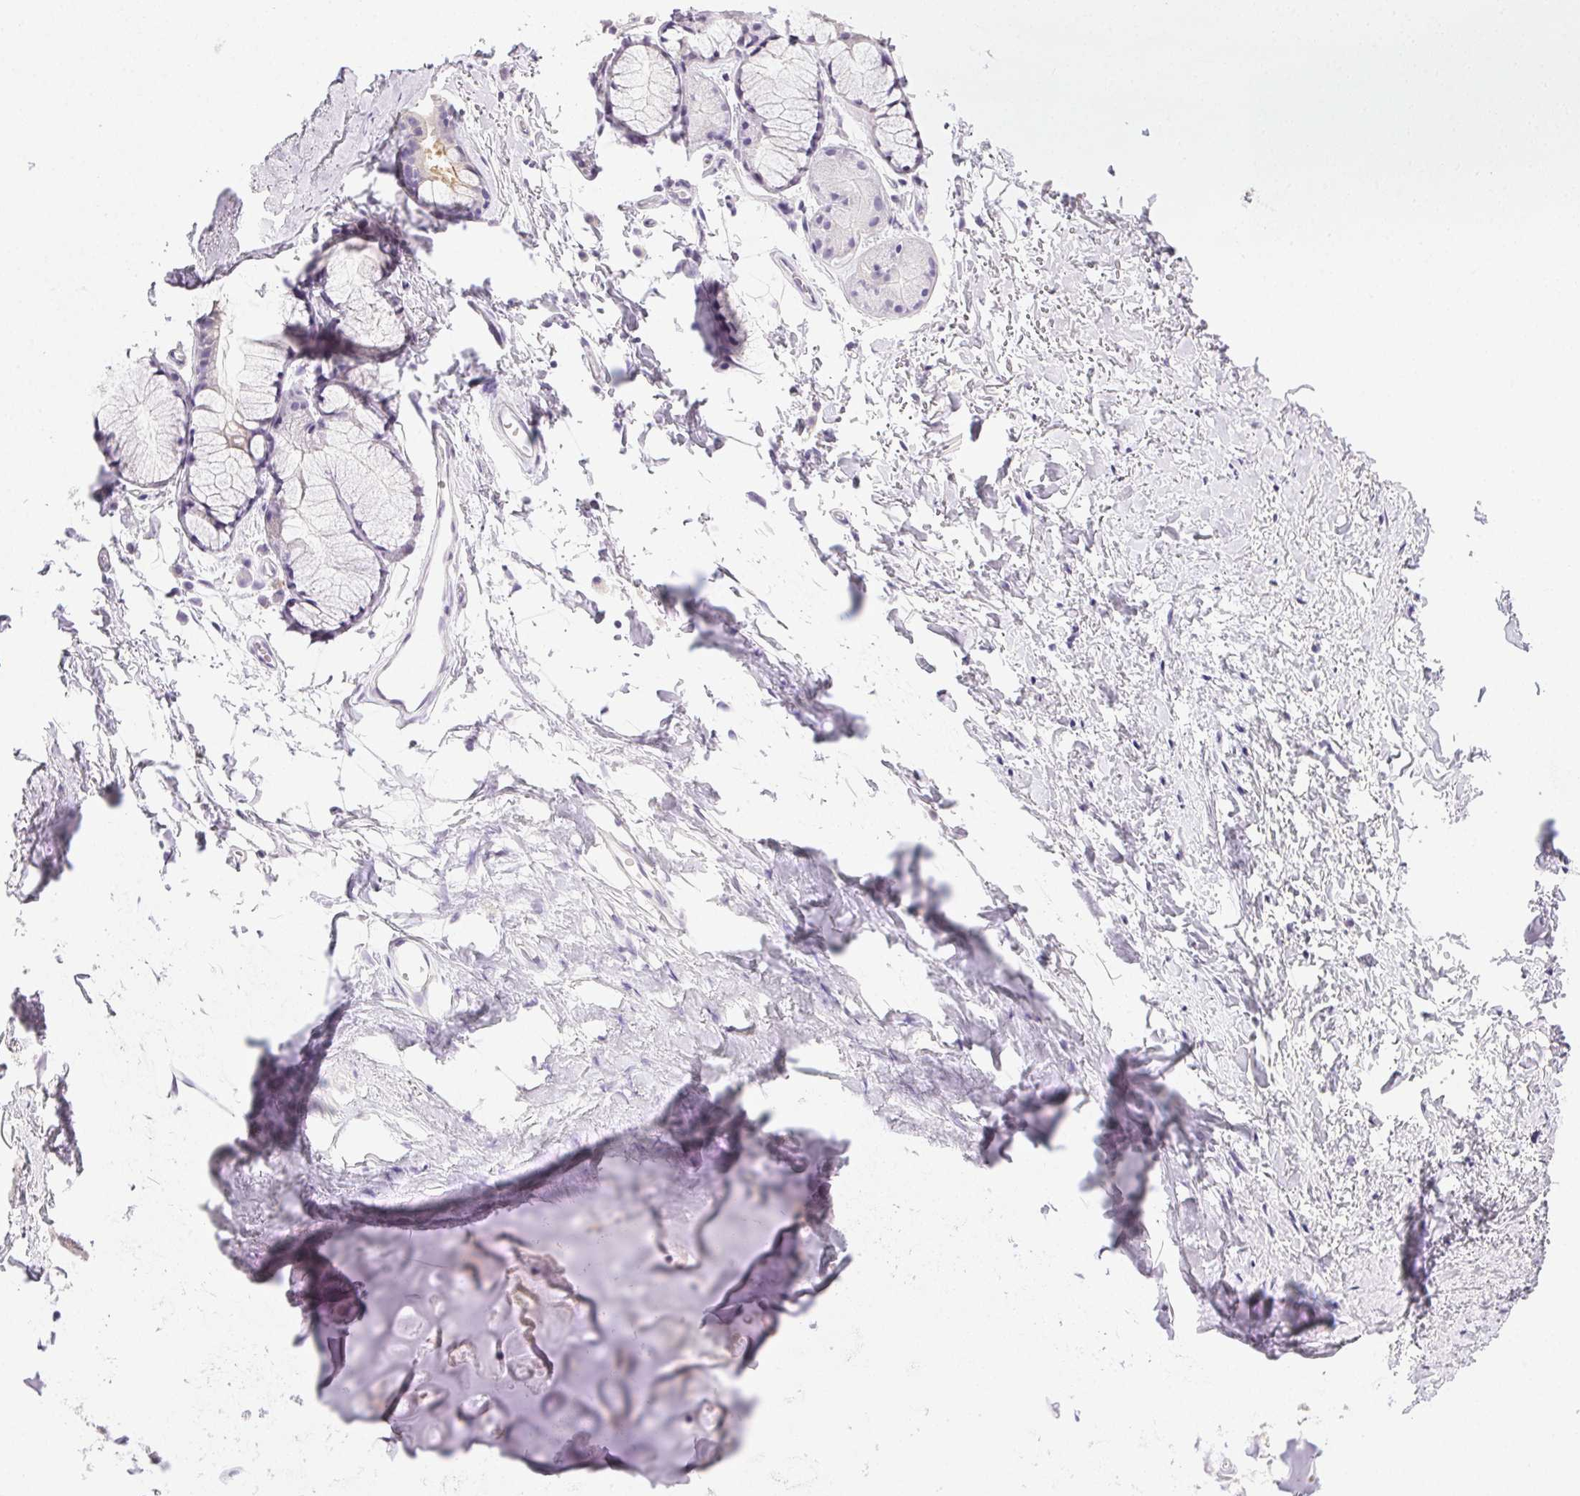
{"staining": {"intensity": "negative", "quantity": "none", "location": "none"}, "tissue": "adipose tissue", "cell_type": "Adipocytes", "image_type": "normal", "snomed": [{"axis": "morphology", "description": "Normal tissue, NOS"}, {"axis": "topography", "description": "Cartilage tissue"}, {"axis": "topography", "description": "Bronchus"}], "caption": "An immunohistochemistry (IHC) histopathology image of benign adipose tissue is shown. There is no staining in adipocytes of adipose tissue. (Stains: DAB (3,3'-diaminobenzidine) immunohistochemistry (IHC) with hematoxylin counter stain, Microscopy: brightfield microscopy at high magnification).", "gene": "C20orf85", "patient": {"sex": "female", "age": 79}}